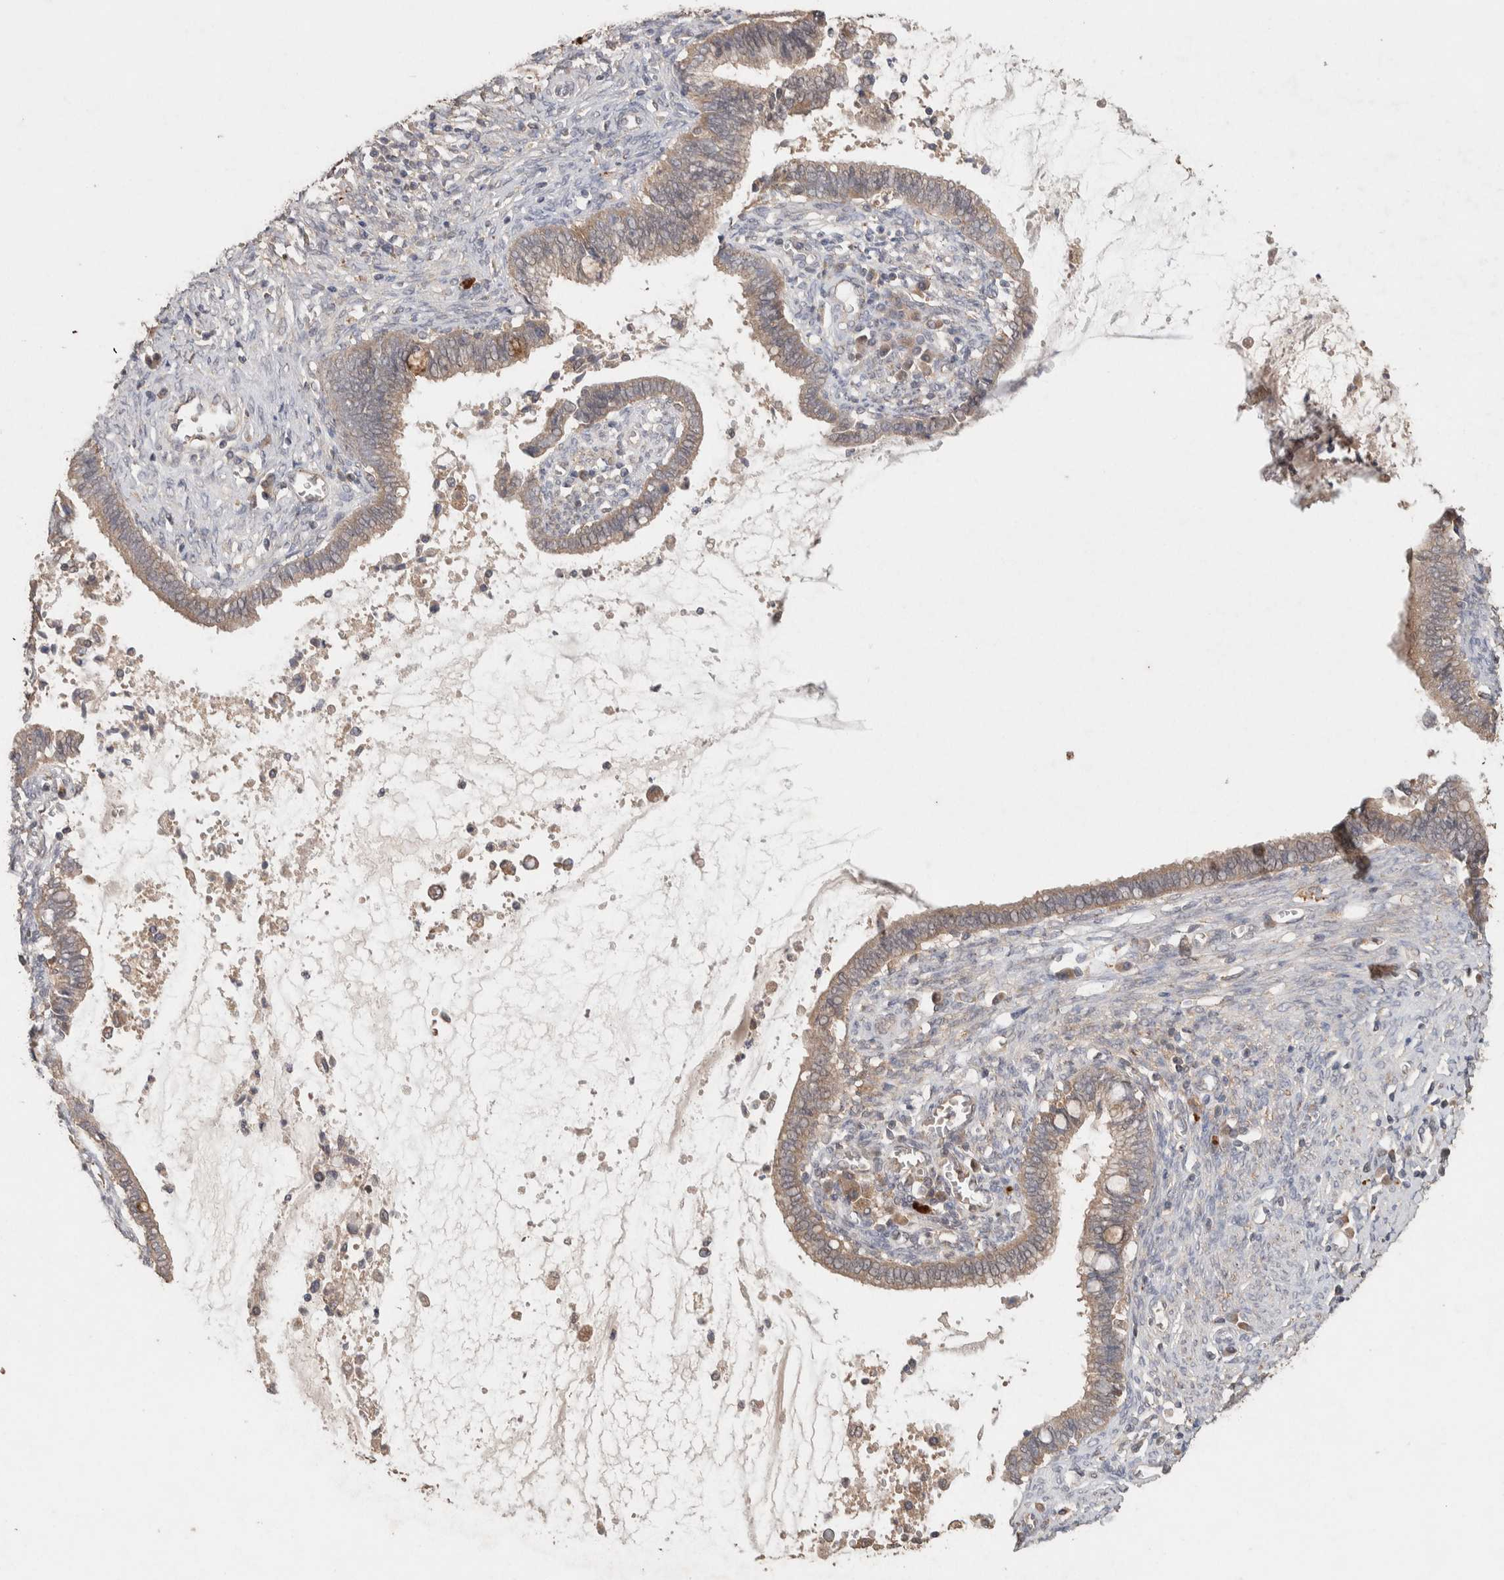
{"staining": {"intensity": "weak", "quantity": ">75%", "location": "cytoplasmic/membranous"}, "tissue": "cervical cancer", "cell_type": "Tumor cells", "image_type": "cancer", "snomed": [{"axis": "morphology", "description": "Adenocarcinoma, NOS"}, {"axis": "topography", "description": "Cervix"}], "caption": "IHC staining of cervical cancer, which displays low levels of weak cytoplasmic/membranous positivity in about >75% of tumor cells indicating weak cytoplasmic/membranous protein staining. The staining was performed using DAB (3,3'-diaminobenzidine) (brown) for protein detection and nuclei were counterstained in hematoxylin (blue).", "gene": "KCNJ5", "patient": {"sex": "female", "age": 44}}